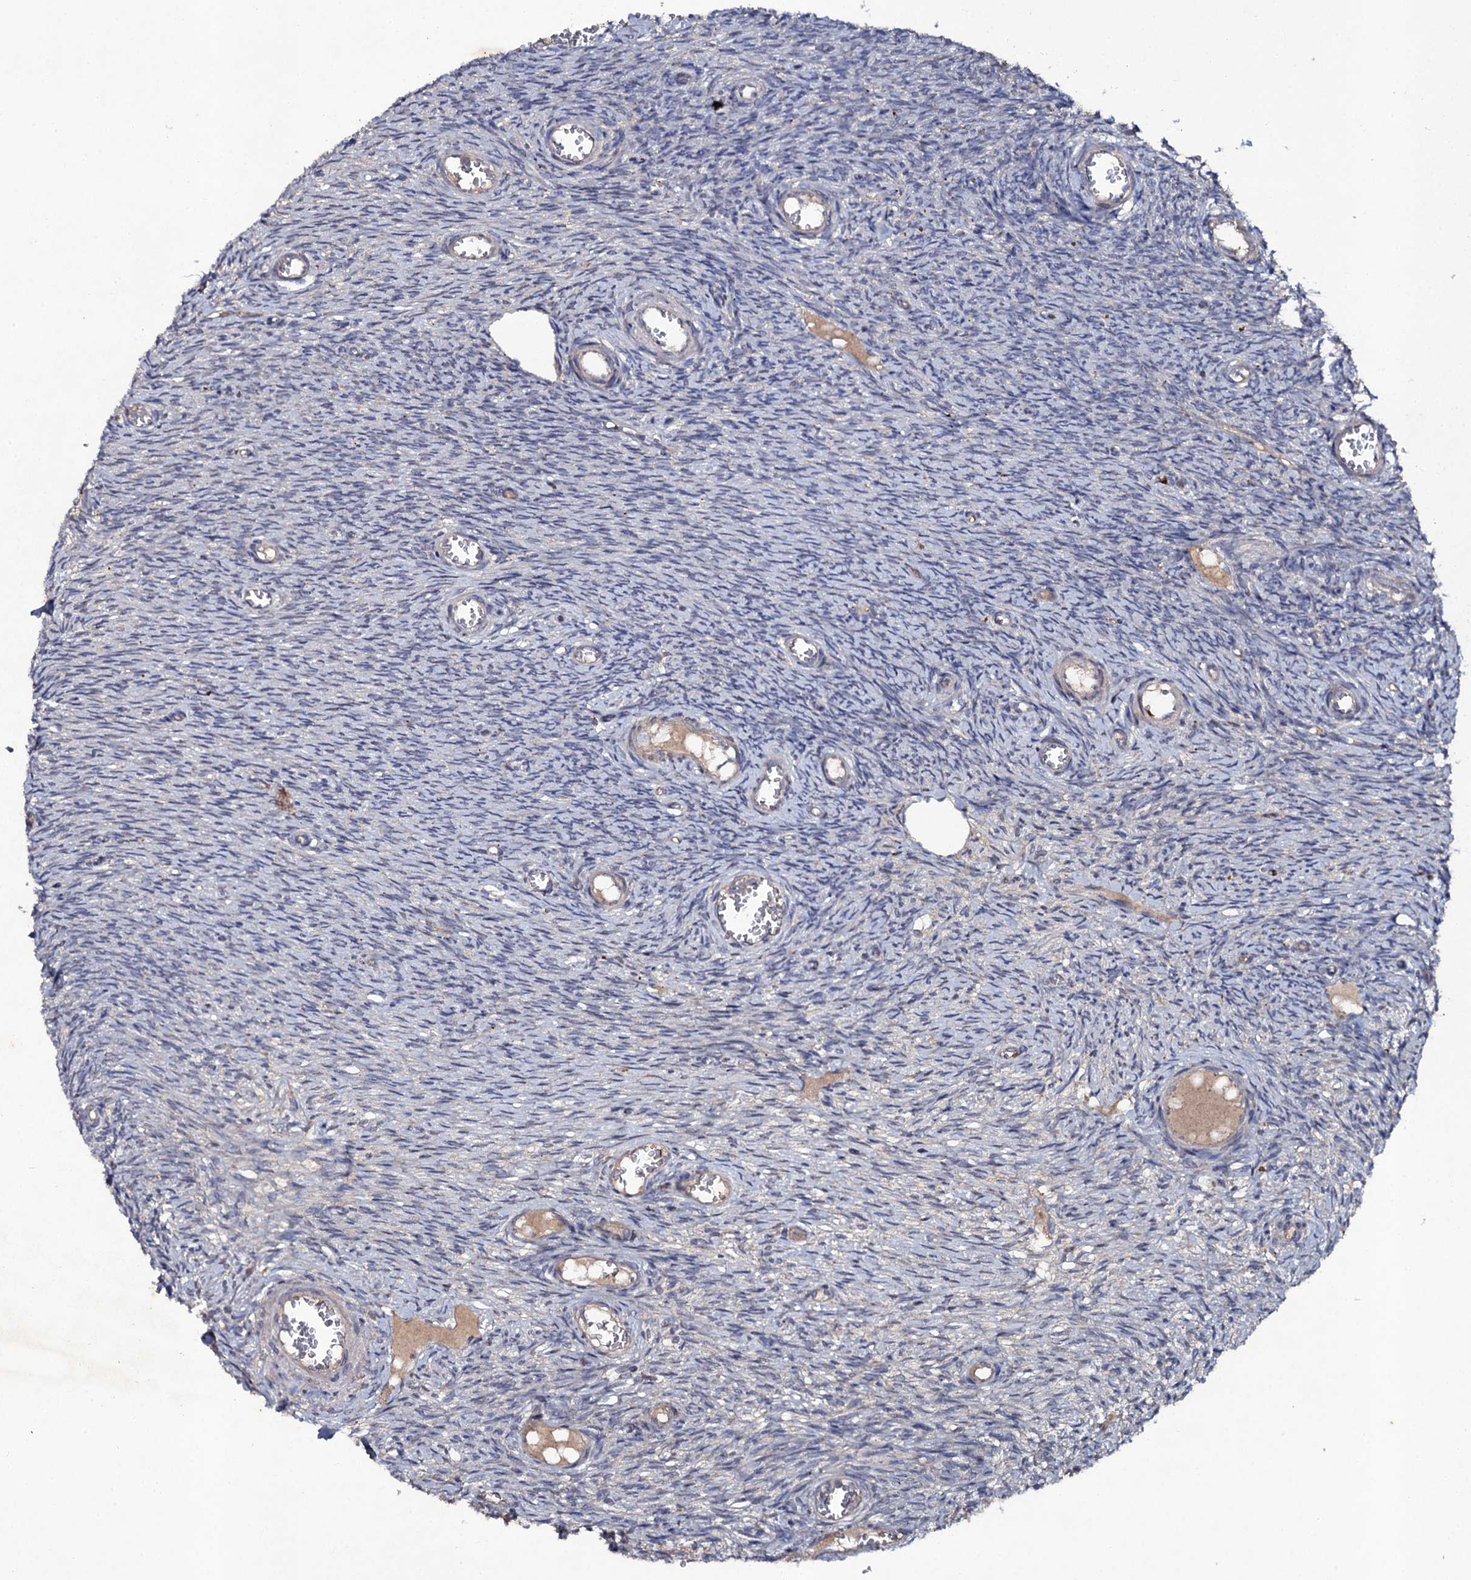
{"staining": {"intensity": "negative", "quantity": "none", "location": "none"}, "tissue": "ovary", "cell_type": "Ovarian stroma cells", "image_type": "normal", "snomed": [{"axis": "morphology", "description": "Normal tissue, NOS"}, {"axis": "topography", "description": "Ovary"}], "caption": "Histopathology image shows no protein staining in ovarian stroma cells of benign ovary. (Immunohistochemistry (ihc), brightfield microscopy, high magnification).", "gene": "LRRC28", "patient": {"sex": "female", "age": 44}}